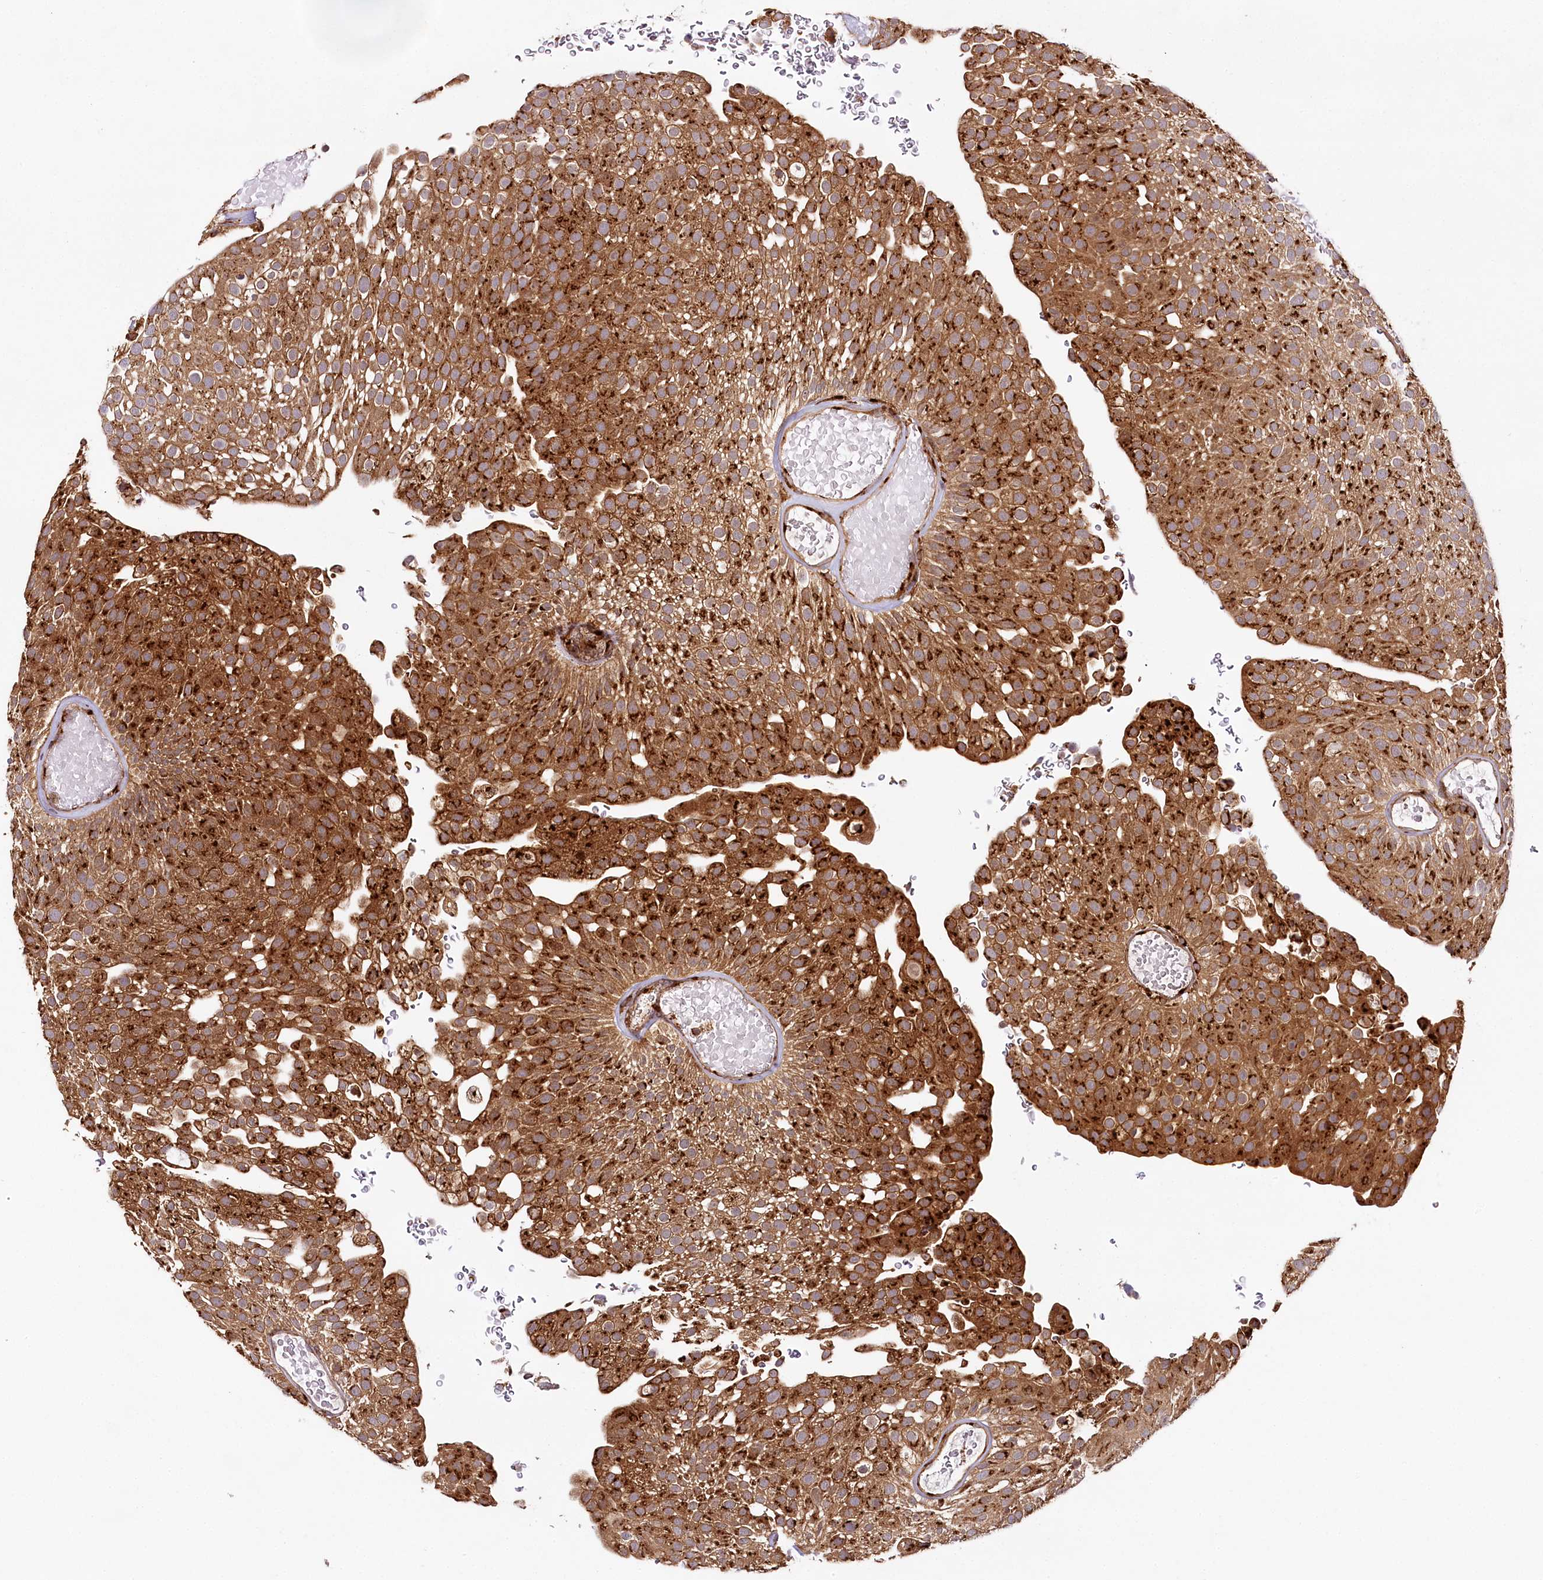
{"staining": {"intensity": "strong", "quantity": ">75%", "location": "cytoplasmic/membranous"}, "tissue": "urothelial cancer", "cell_type": "Tumor cells", "image_type": "cancer", "snomed": [{"axis": "morphology", "description": "Urothelial carcinoma, Low grade"}, {"axis": "topography", "description": "Urinary bladder"}], "caption": "A micrograph of human urothelial cancer stained for a protein displays strong cytoplasmic/membranous brown staining in tumor cells.", "gene": "COPG1", "patient": {"sex": "male", "age": 78}}